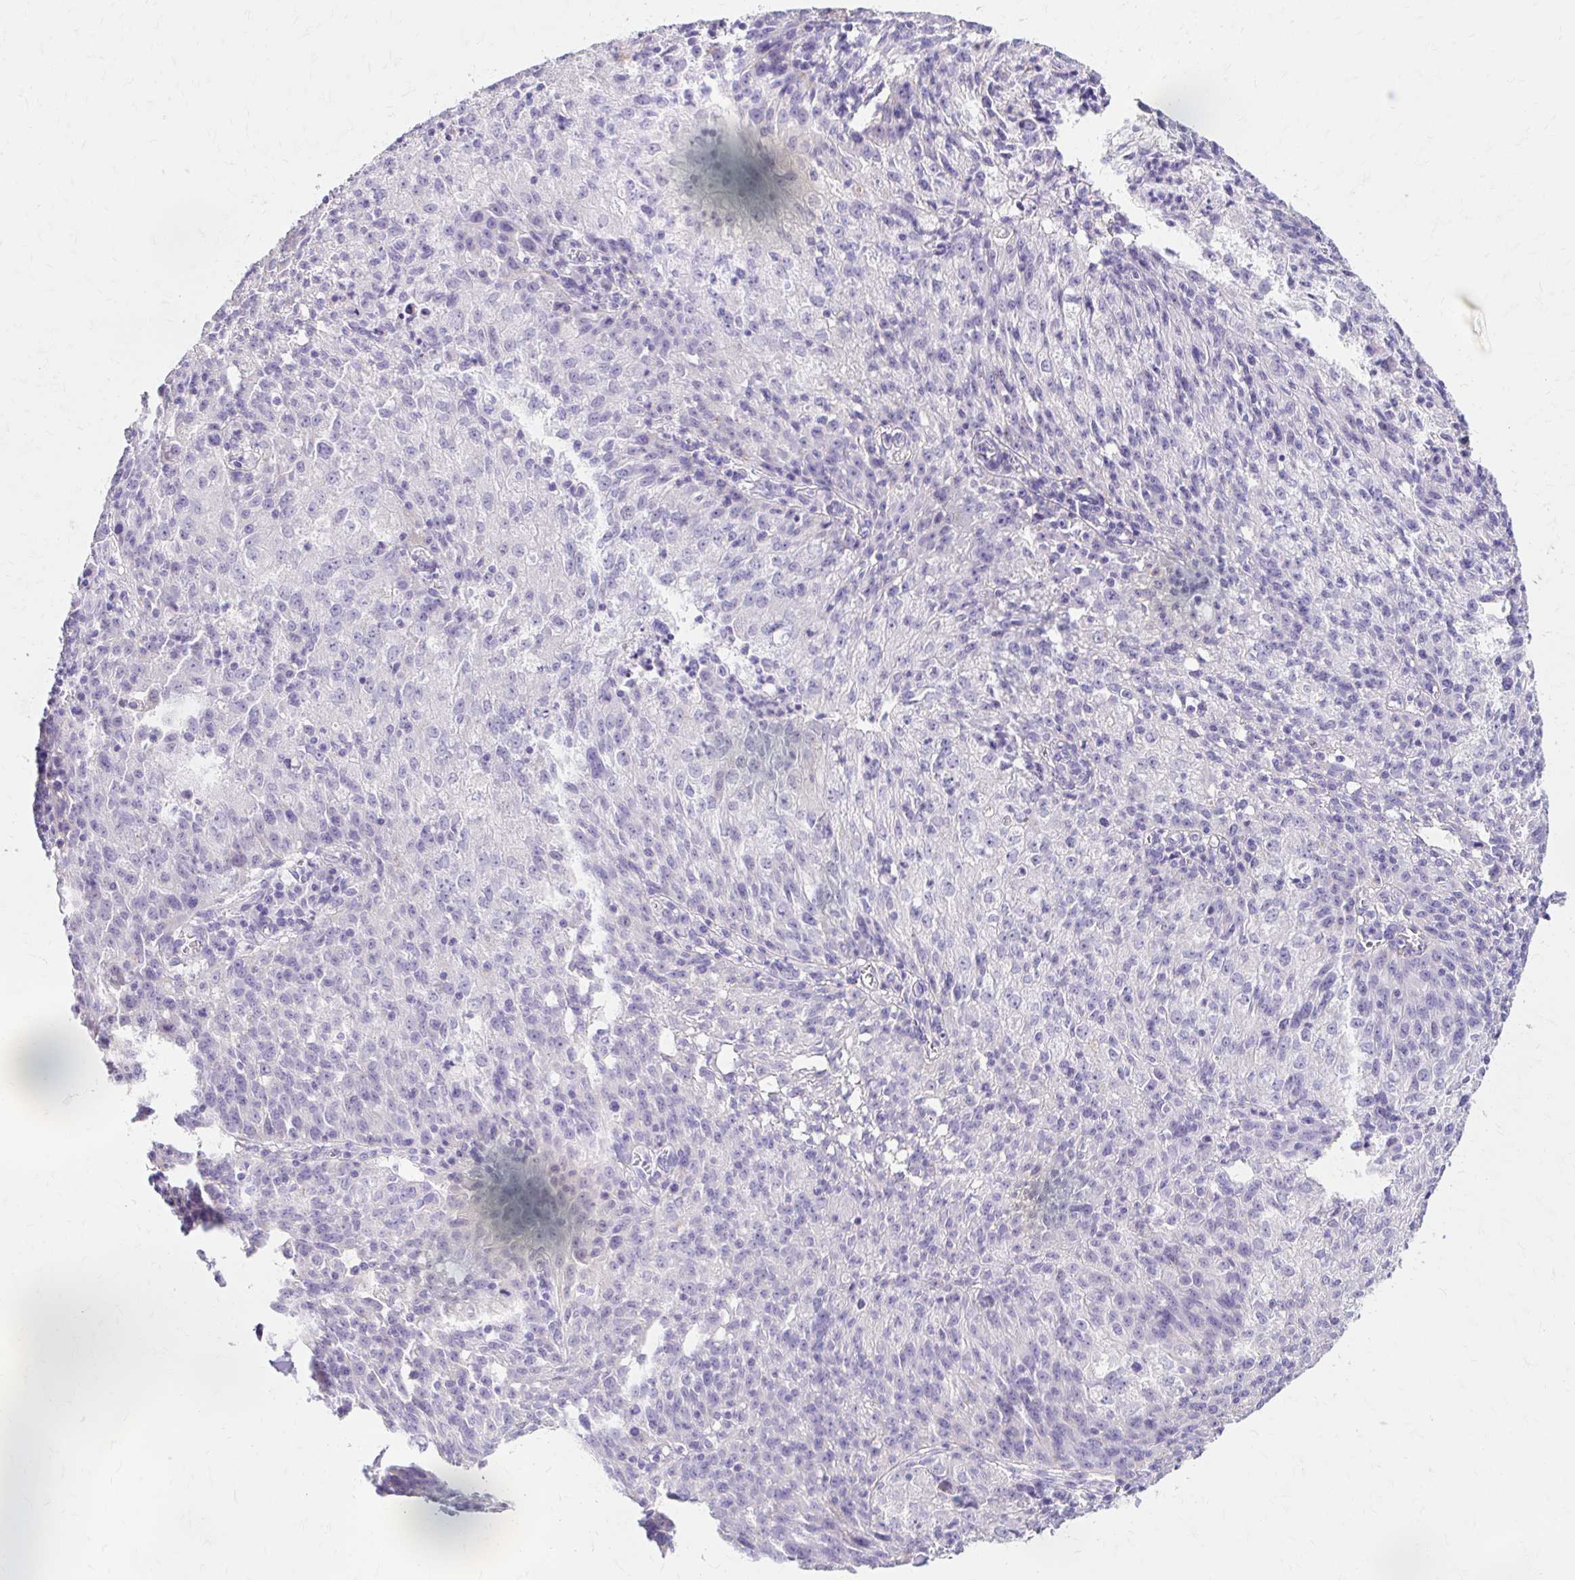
{"staining": {"intensity": "negative", "quantity": "none", "location": "none"}, "tissue": "lung cancer", "cell_type": "Tumor cells", "image_type": "cancer", "snomed": [{"axis": "morphology", "description": "Squamous cell carcinoma, NOS"}, {"axis": "morphology", "description": "Squamous cell carcinoma, metastatic, NOS"}, {"axis": "topography", "description": "Bronchus"}, {"axis": "topography", "description": "Lung"}], "caption": "The micrograph demonstrates no significant staining in tumor cells of lung cancer.", "gene": "AZGP1", "patient": {"sex": "male", "age": 62}}